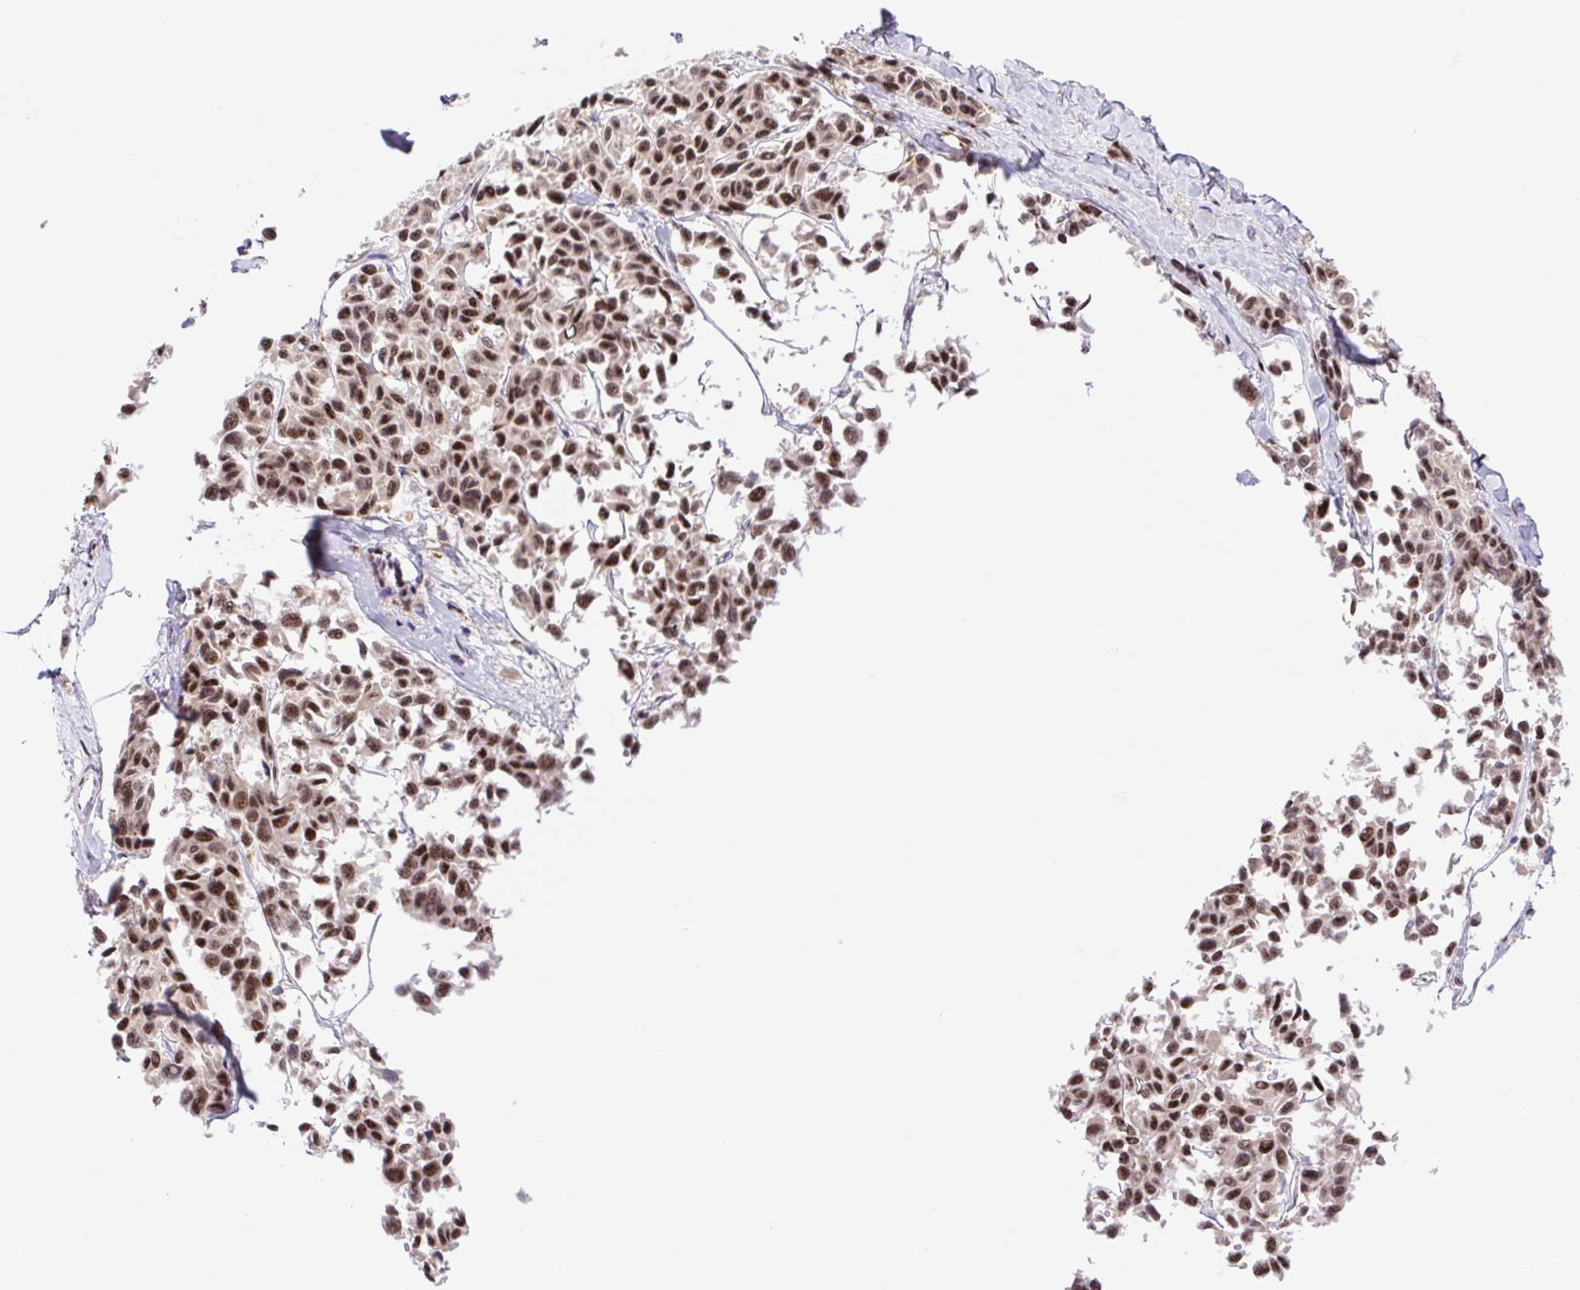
{"staining": {"intensity": "moderate", "quantity": "25%-75%", "location": "nuclear"}, "tissue": "melanoma", "cell_type": "Tumor cells", "image_type": "cancer", "snomed": [{"axis": "morphology", "description": "Malignant melanoma, NOS"}, {"axis": "topography", "description": "Skin"}], "caption": "Immunohistochemical staining of human malignant melanoma displays medium levels of moderate nuclear staining in approximately 25%-75% of tumor cells.", "gene": "ERG", "patient": {"sex": "female", "age": 66}}